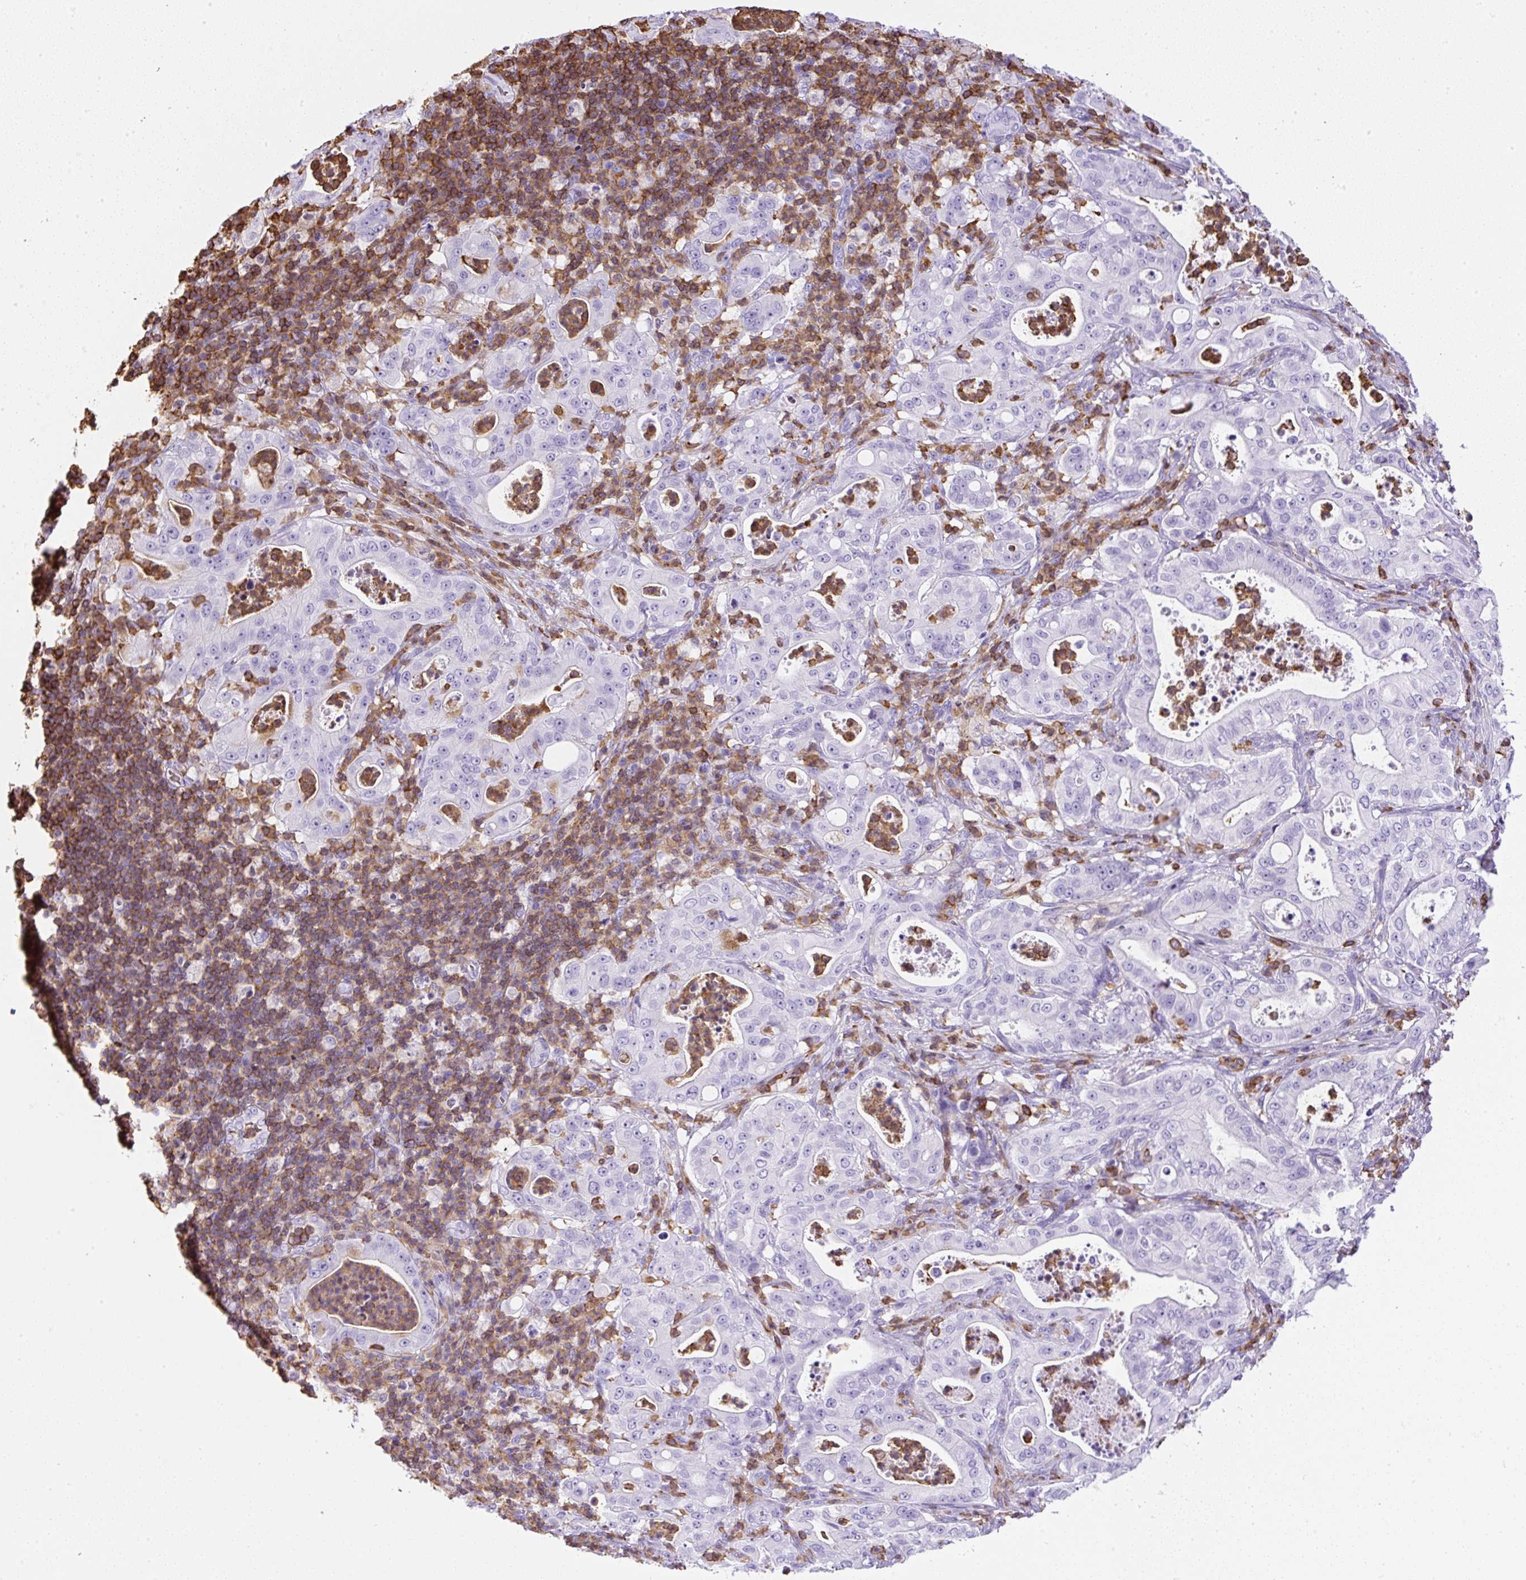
{"staining": {"intensity": "negative", "quantity": "none", "location": "none"}, "tissue": "pancreatic cancer", "cell_type": "Tumor cells", "image_type": "cancer", "snomed": [{"axis": "morphology", "description": "Adenocarcinoma, NOS"}, {"axis": "topography", "description": "Pancreas"}], "caption": "Micrograph shows no significant protein expression in tumor cells of pancreatic cancer (adenocarcinoma).", "gene": "FAM228B", "patient": {"sex": "male", "age": 71}}